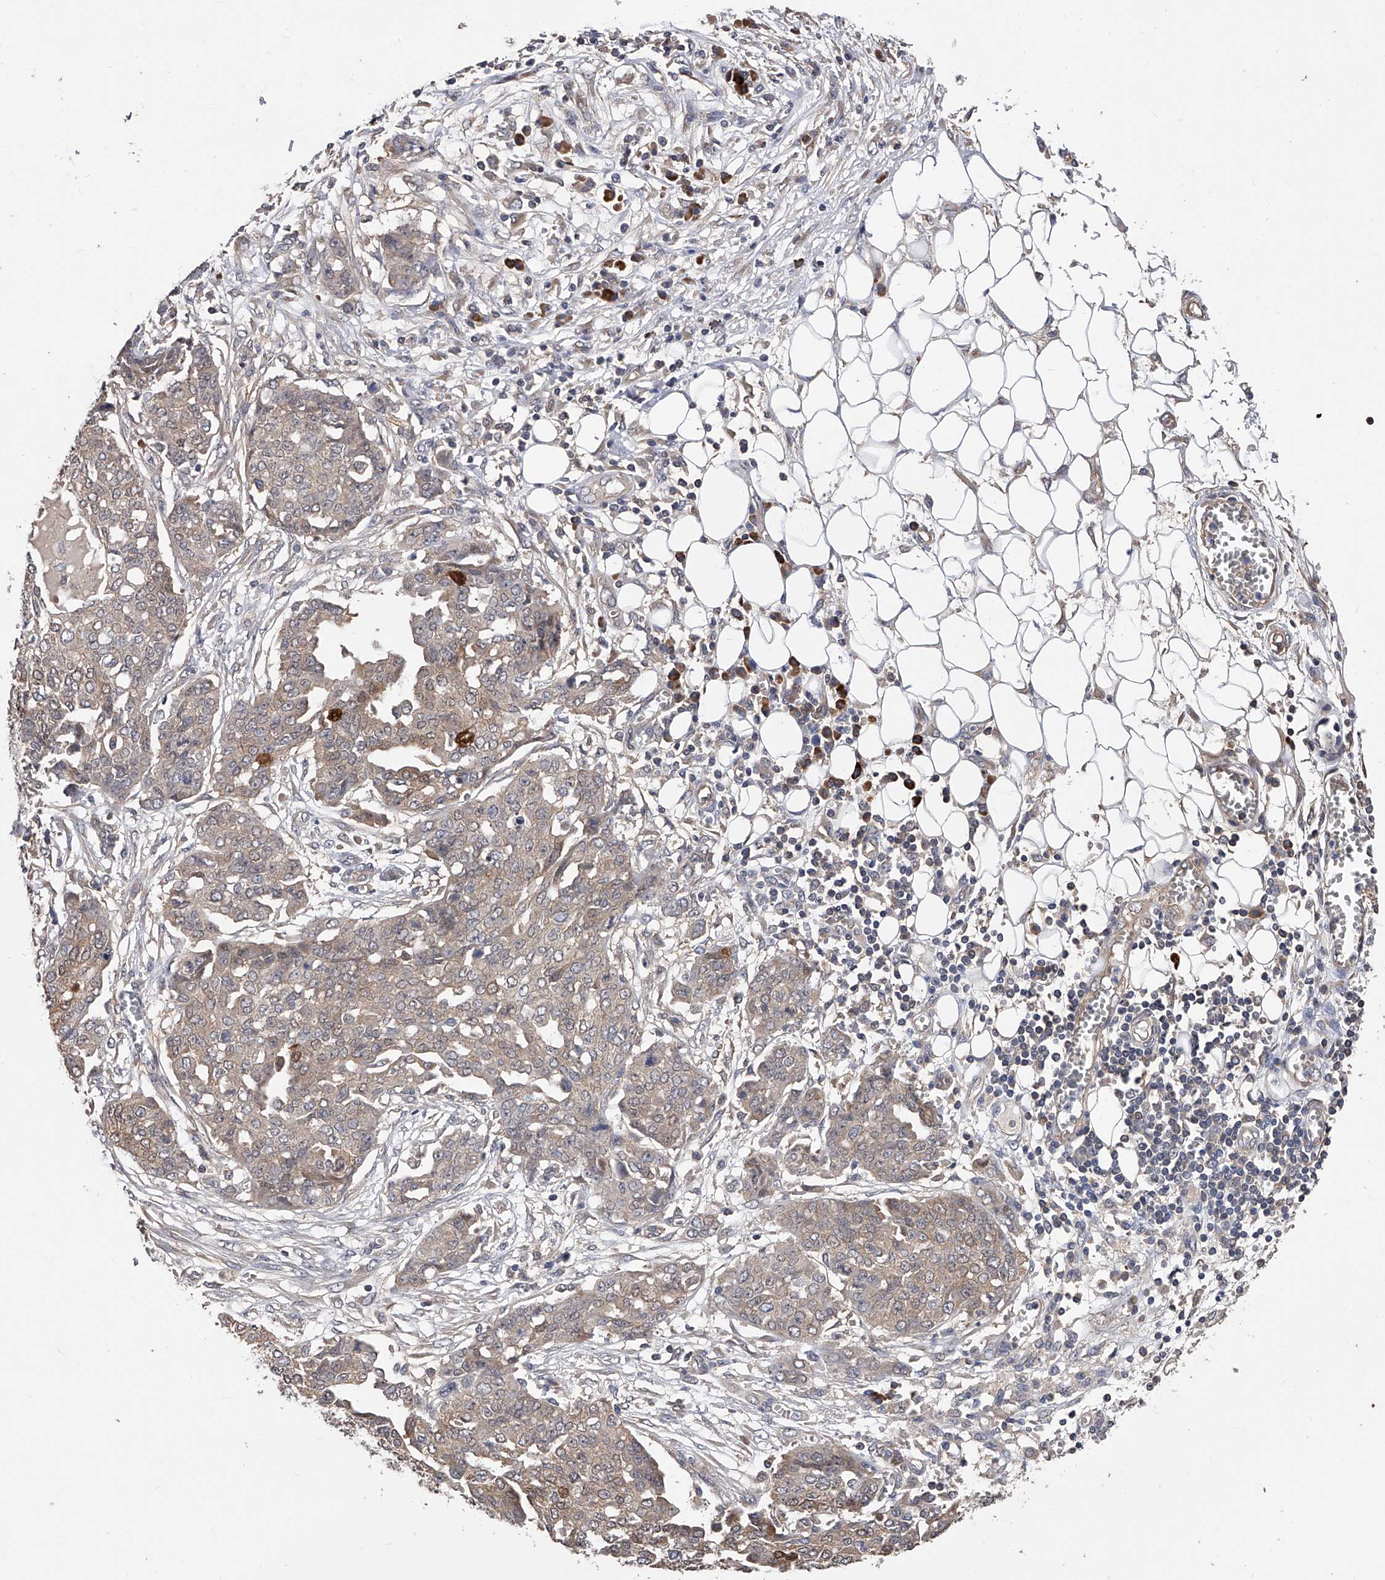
{"staining": {"intensity": "weak", "quantity": "<25%", "location": "cytoplasmic/membranous,nuclear"}, "tissue": "ovarian cancer", "cell_type": "Tumor cells", "image_type": "cancer", "snomed": [{"axis": "morphology", "description": "Cystadenocarcinoma, serous, NOS"}, {"axis": "topography", "description": "Soft tissue"}, {"axis": "topography", "description": "Ovary"}], "caption": "Tumor cells are negative for brown protein staining in serous cystadenocarcinoma (ovarian).", "gene": "CFAP298", "patient": {"sex": "female", "age": 57}}